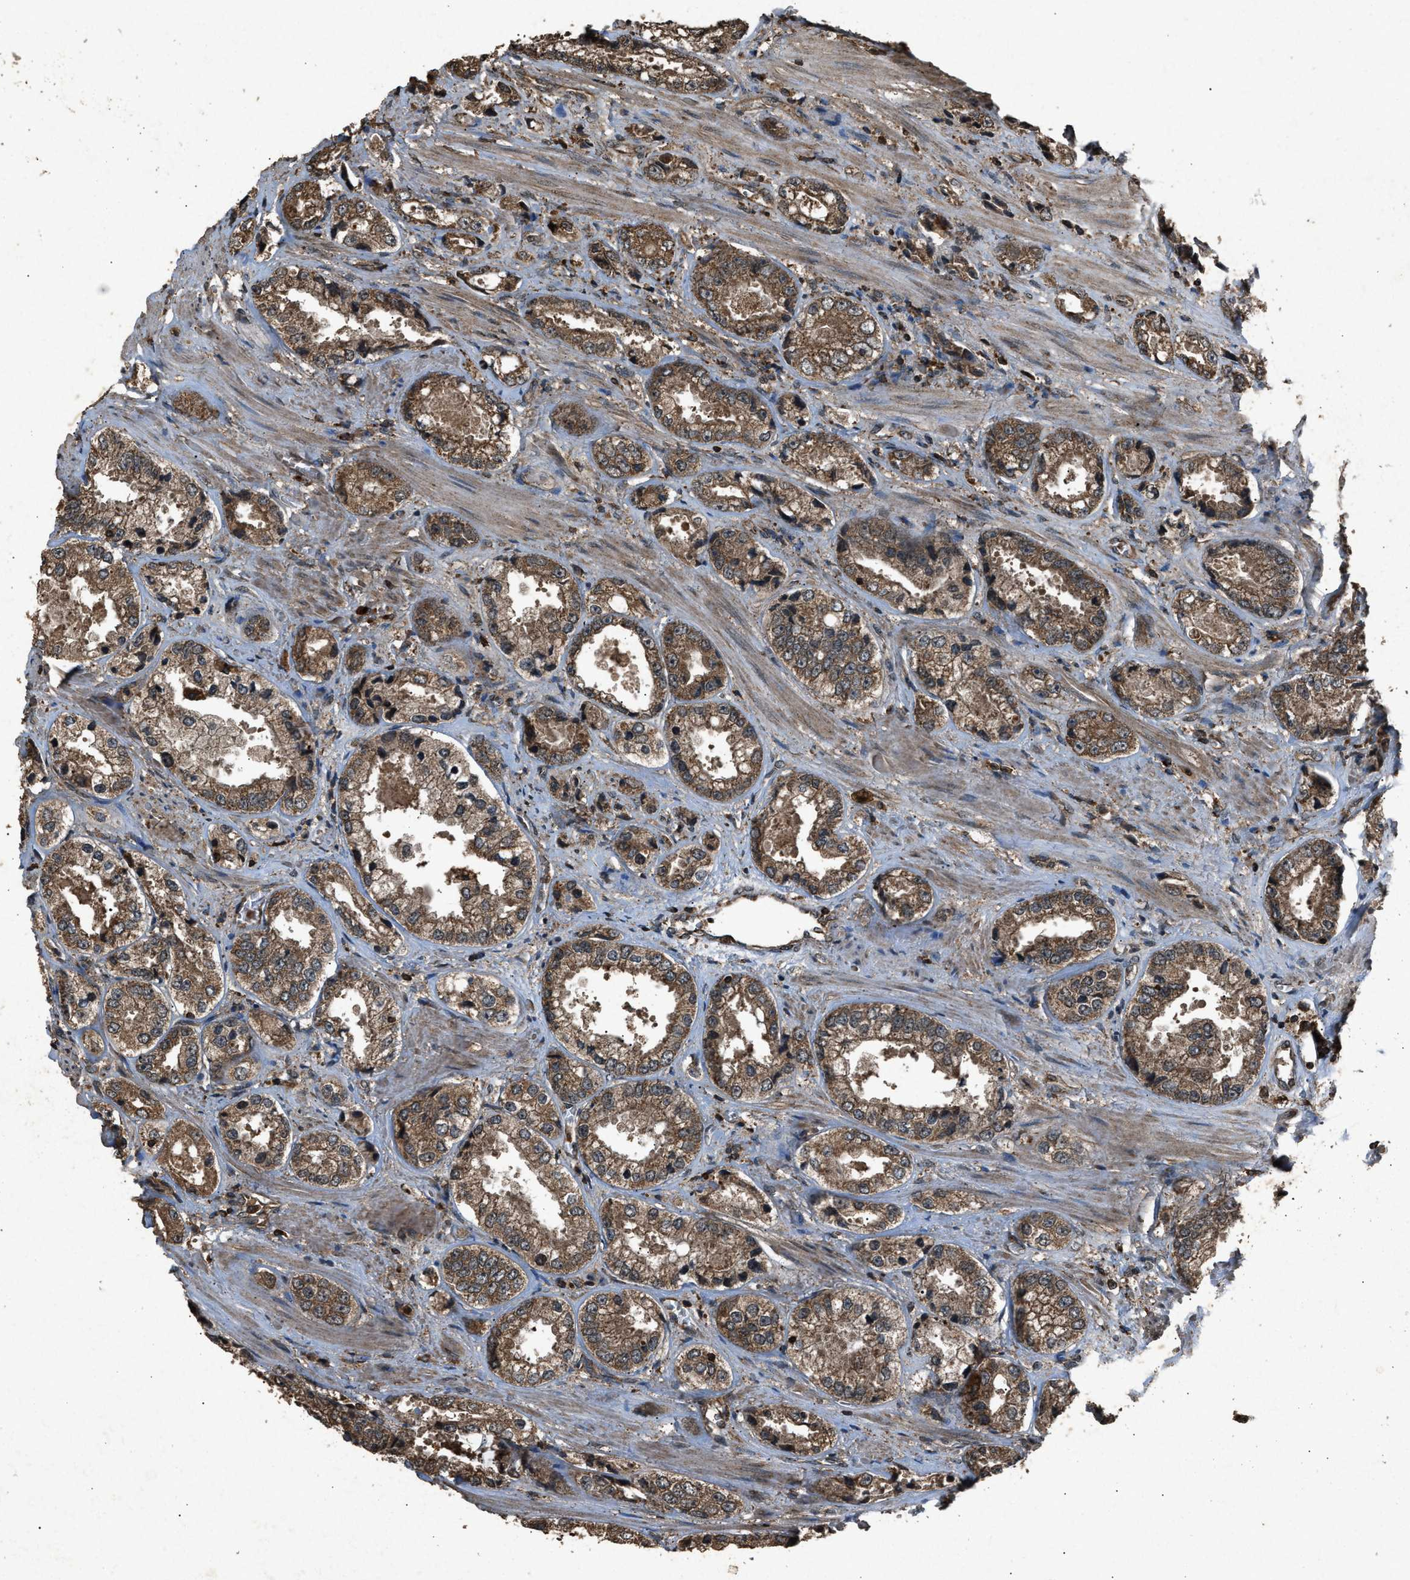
{"staining": {"intensity": "moderate", "quantity": ">75%", "location": "cytoplasmic/membranous"}, "tissue": "prostate cancer", "cell_type": "Tumor cells", "image_type": "cancer", "snomed": [{"axis": "morphology", "description": "Adenocarcinoma, High grade"}, {"axis": "topography", "description": "Prostate"}], "caption": "This photomicrograph demonstrates IHC staining of prostate high-grade adenocarcinoma, with medium moderate cytoplasmic/membranous expression in about >75% of tumor cells.", "gene": "OAS1", "patient": {"sex": "male", "age": 61}}